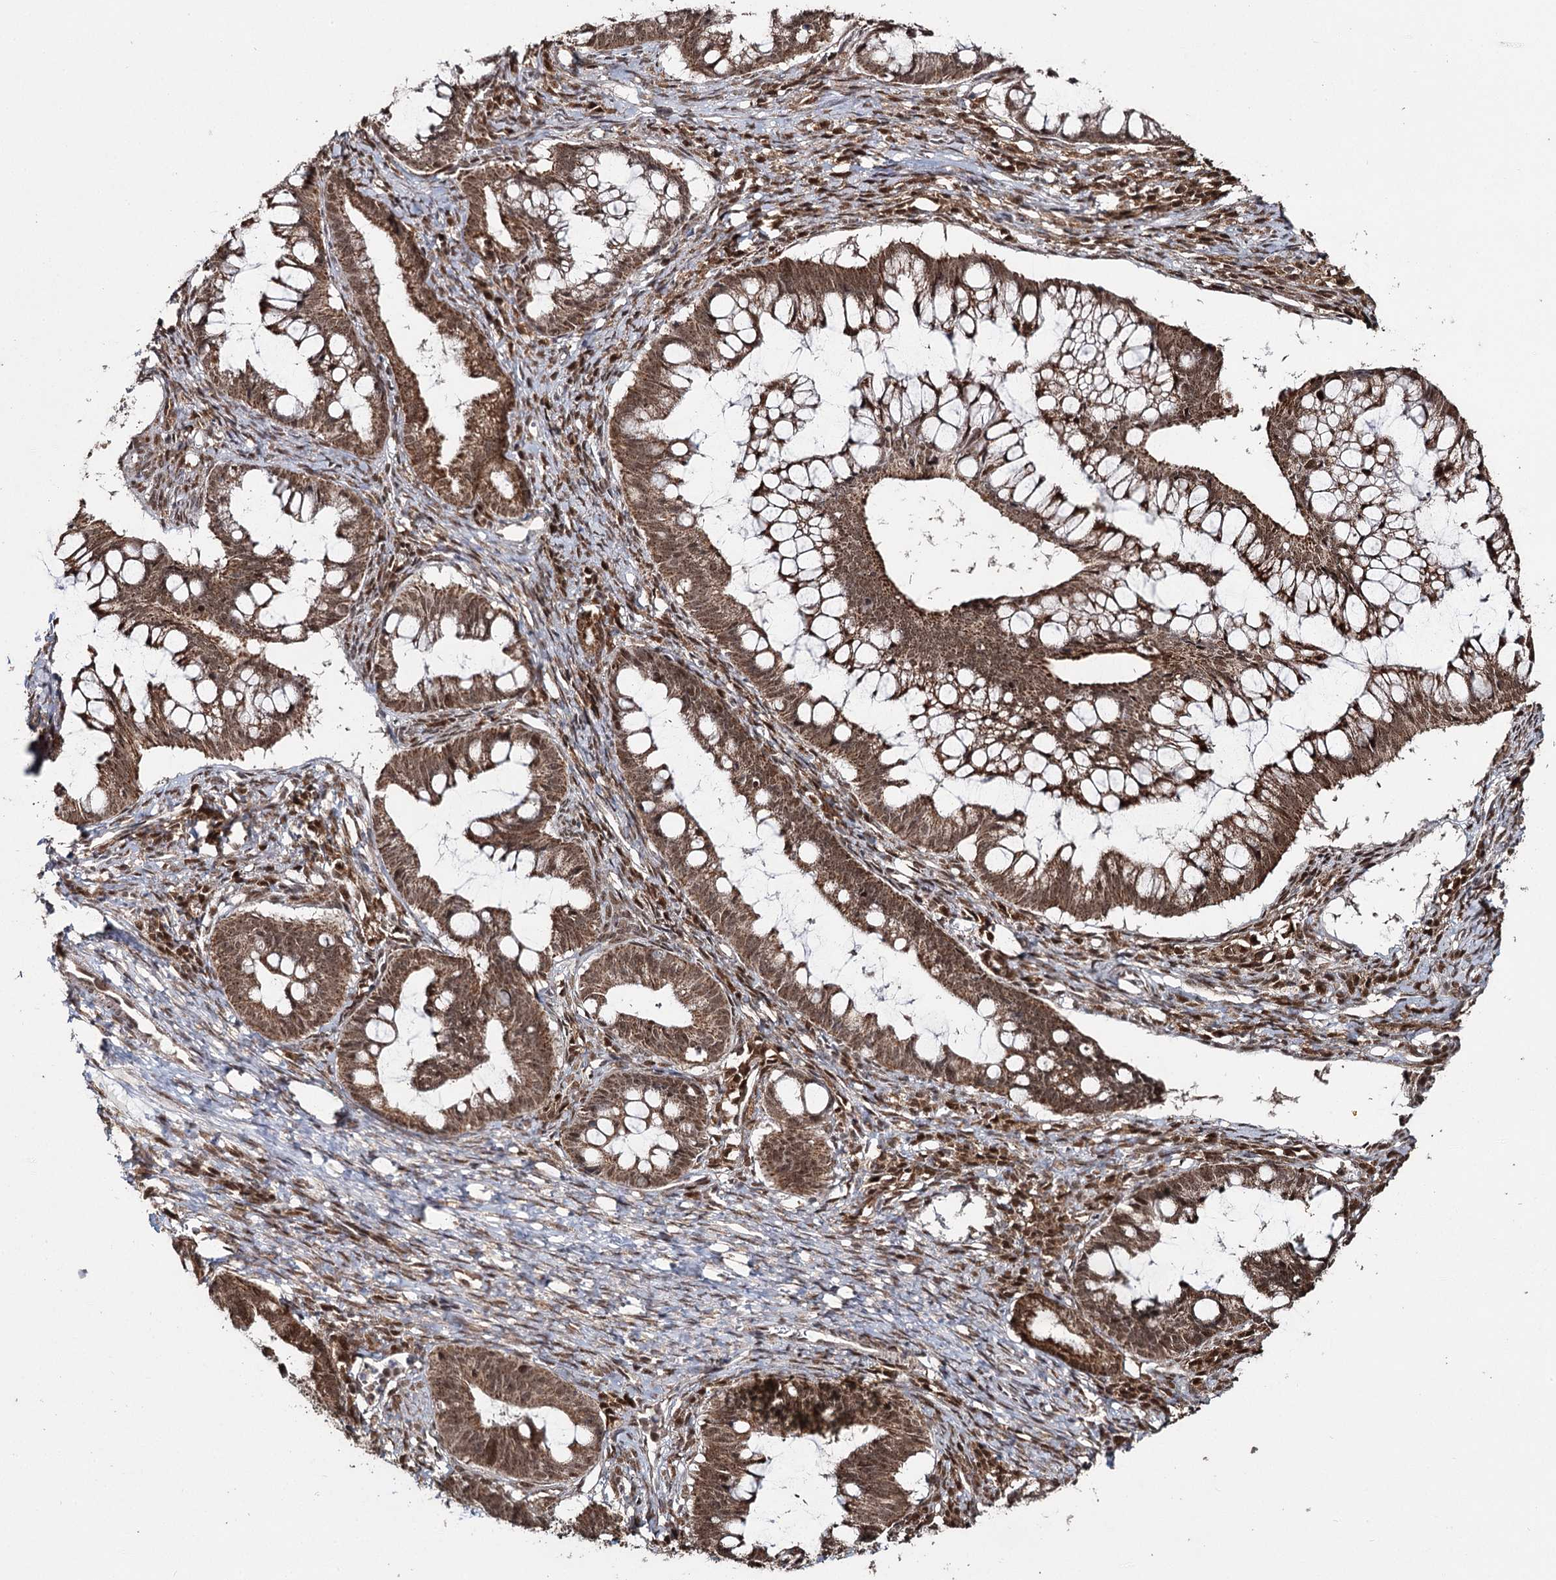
{"staining": {"intensity": "moderate", "quantity": ">75%", "location": "cytoplasmic/membranous,nuclear"}, "tissue": "ovarian cancer", "cell_type": "Tumor cells", "image_type": "cancer", "snomed": [{"axis": "morphology", "description": "Cystadenocarcinoma, mucinous, NOS"}, {"axis": "topography", "description": "Ovary"}], "caption": "Ovarian cancer tissue reveals moderate cytoplasmic/membranous and nuclear expression in approximately >75% of tumor cells, visualized by immunohistochemistry. (DAB IHC, brown staining for protein, blue staining for nuclei).", "gene": "PDHX", "patient": {"sex": "female", "age": 73}}